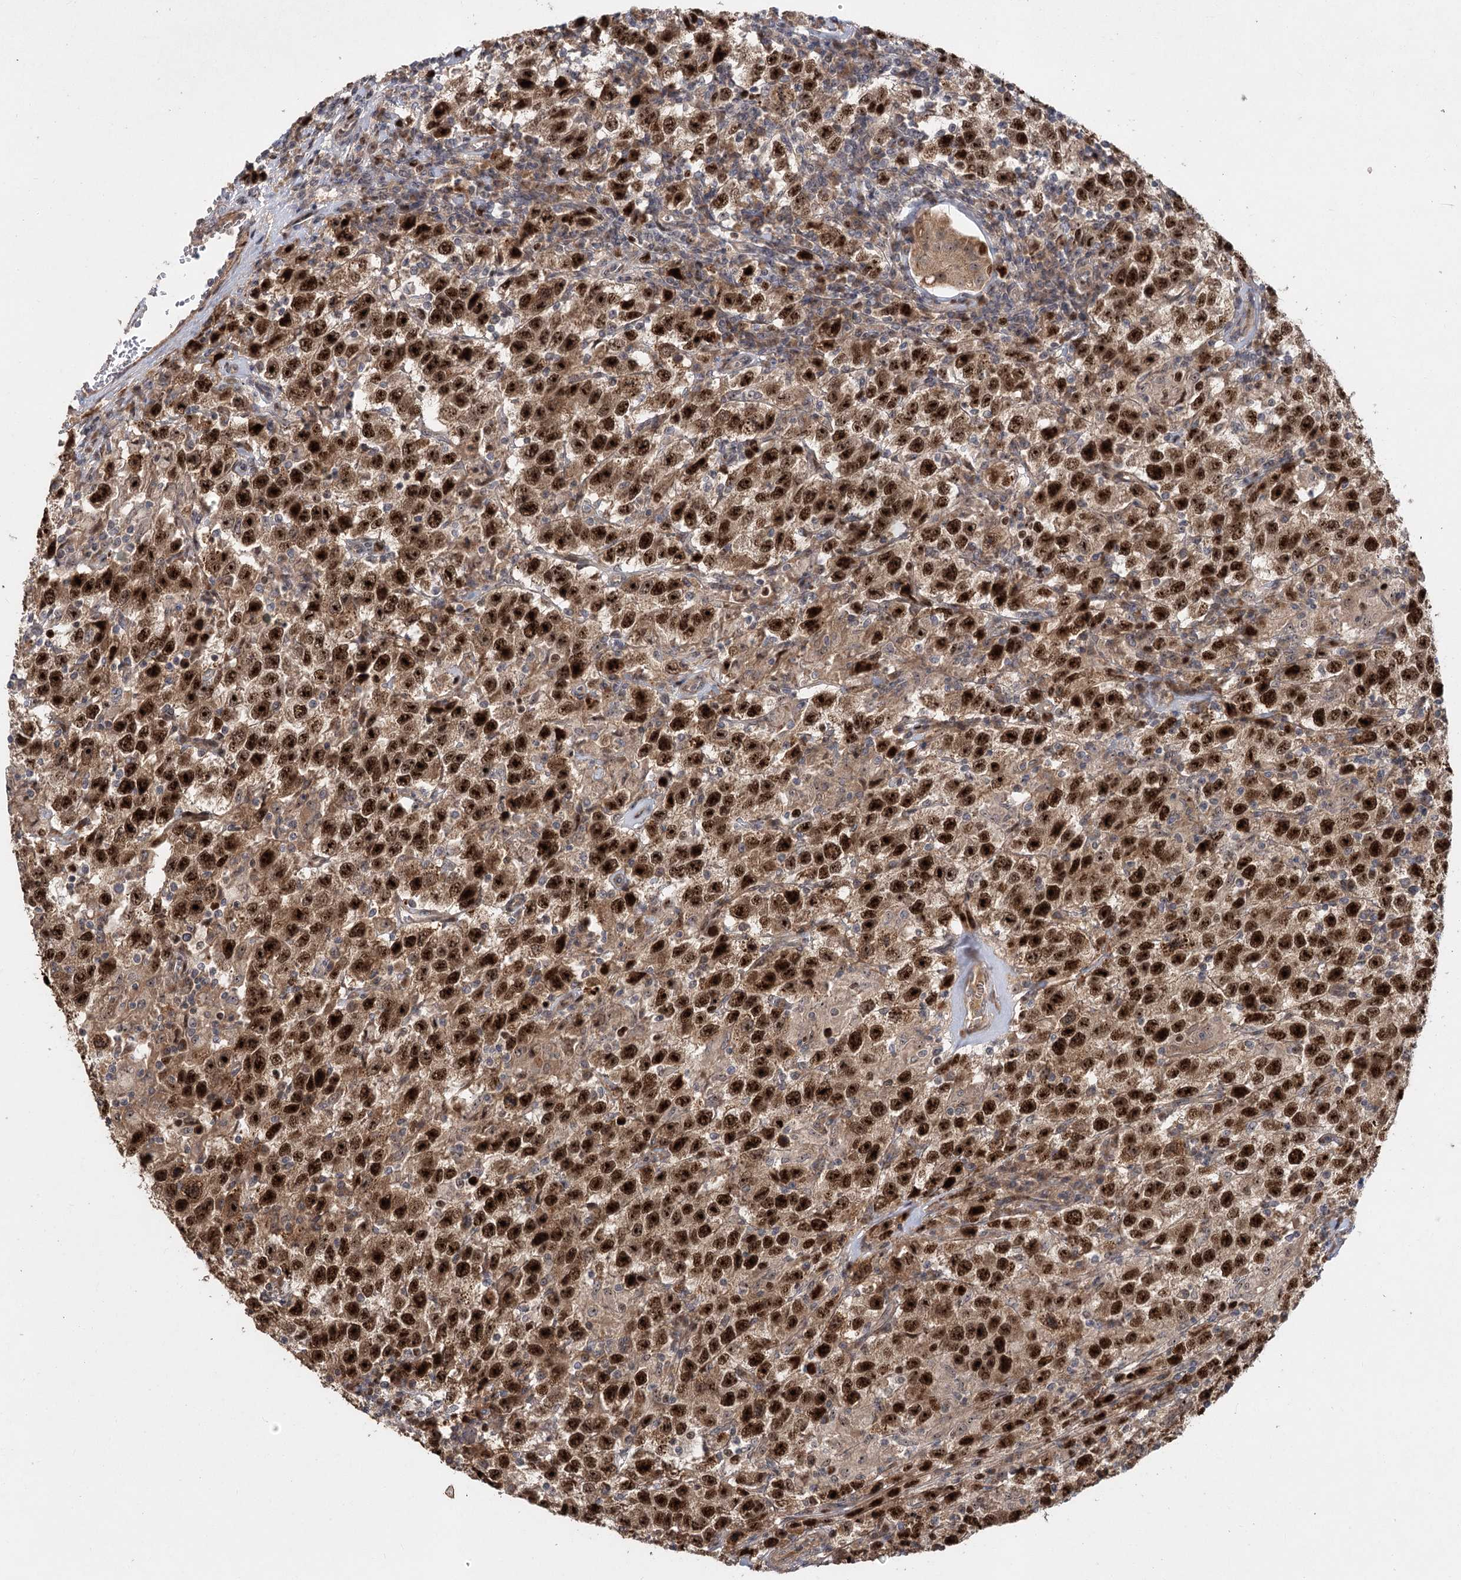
{"staining": {"intensity": "strong", "quantity": ">75%", "location": "nuclear"}, "tissue": "testis cancer", "cell_type": "Tumor cells", "image_type": "cancer", "snomed": [{"axis": "morphology", "description": "Seminoma, NOS"}, {"axis": "topography", "description": "Testis"}], "caption": "Testis seminoma tissue exhibits strong nuclear expression in approximately >75% of tumor cells, visualized by immunohistochemistry.", "gene": "PIK3C2A", "patient": {"sex": "male", "age": 41}}